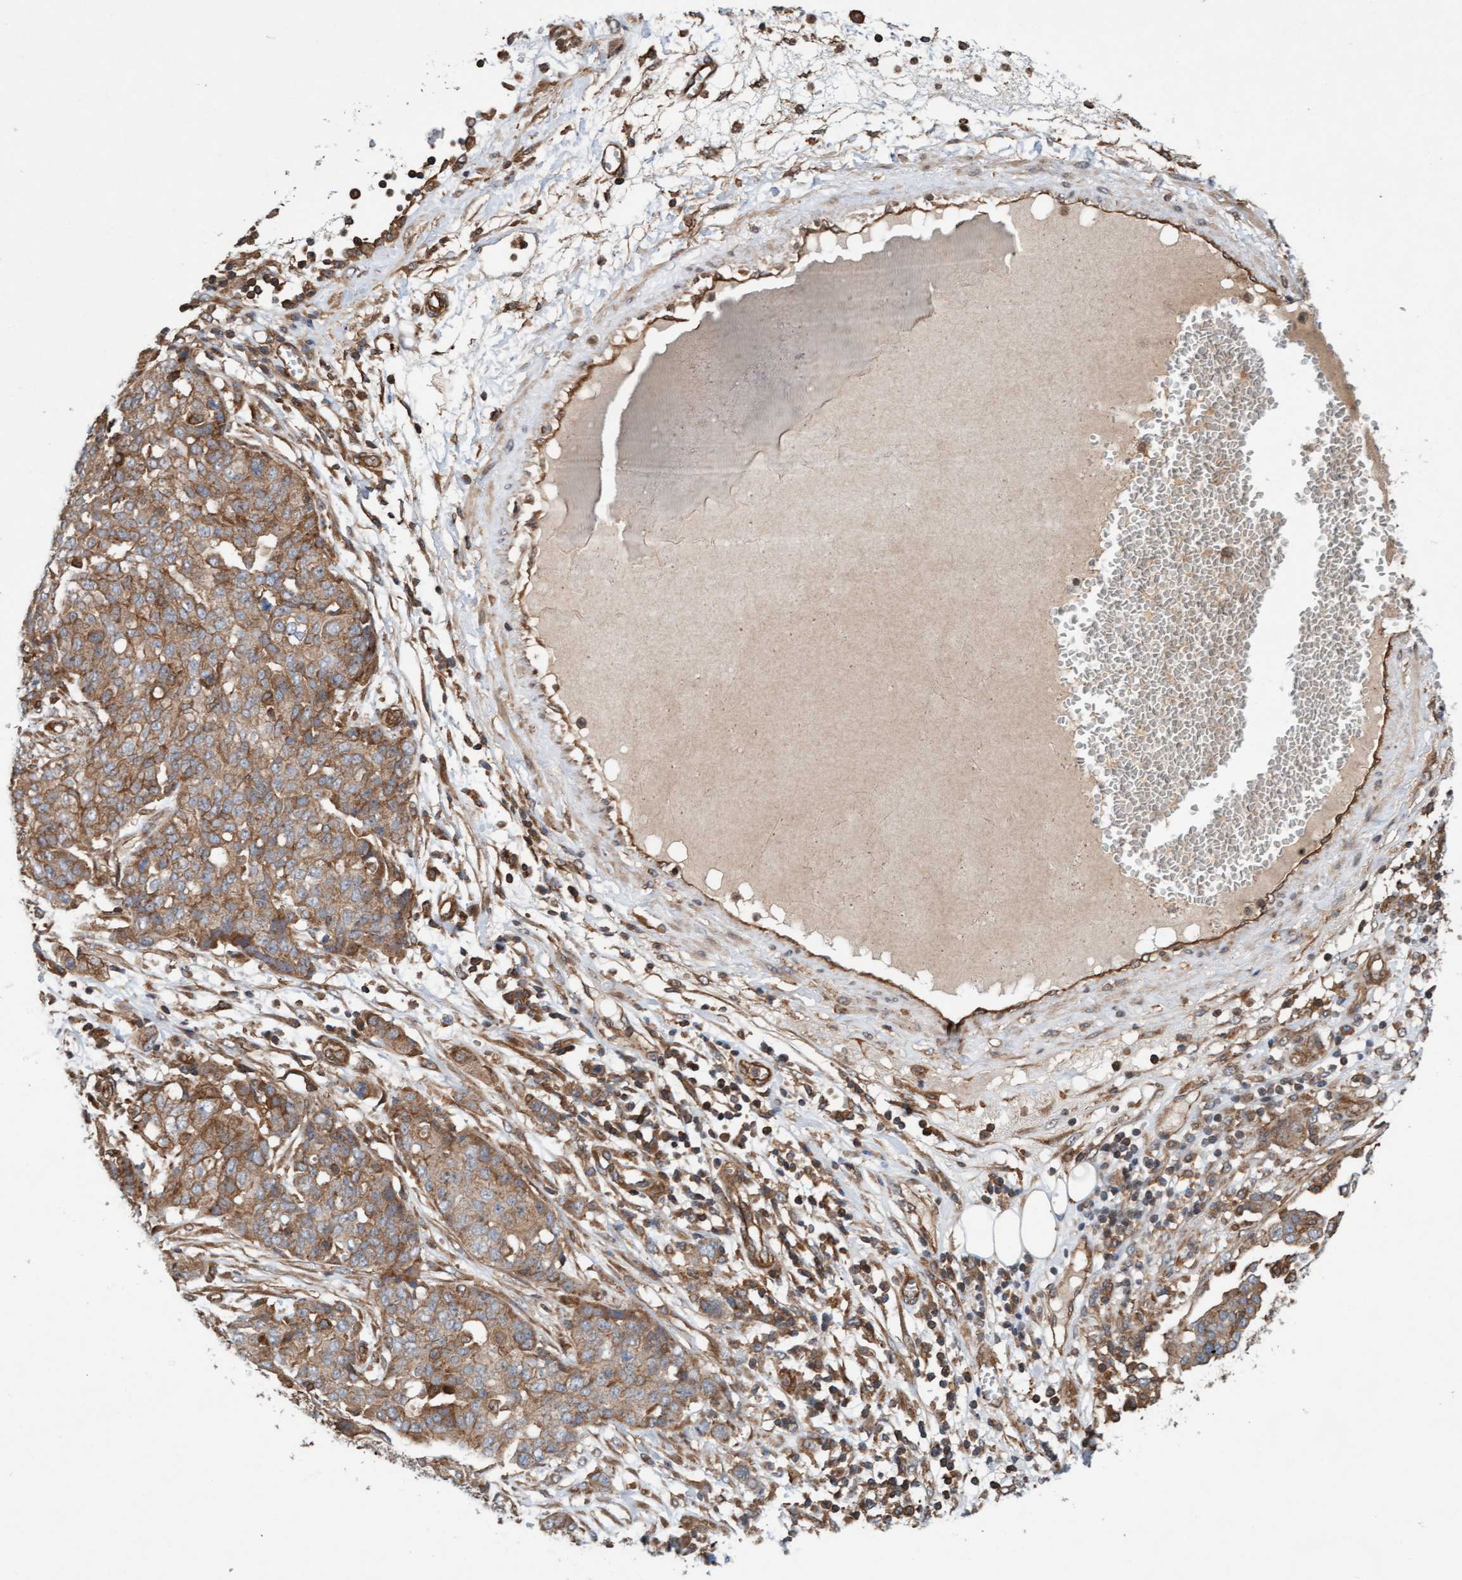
{"staining": {"intensity": "moderate", "quantity": ">75%", "location": "cytoplasmic/membranous"}, "tissue": "ovarian cancer", "cell_type": "Tumor cells", "image_type": "cancer", "snomed": [{"axis": "morphology", "description": "Cystadenocarcinoma, serous, NOS"}, {"axis": "topography", "description": "Soft tissue"}, {"axis": "topography", "description": "Ovary"}], "caption": "DAB immunohistochemical staining of human serous cystadenocarcinoma (ovarian) exhibits moderate cytoplasmic/membranous protein positivity in approximately >75% of tumor cells.", "gene": "ERAL1", "patient": {"sex": "female", "age": 57}}